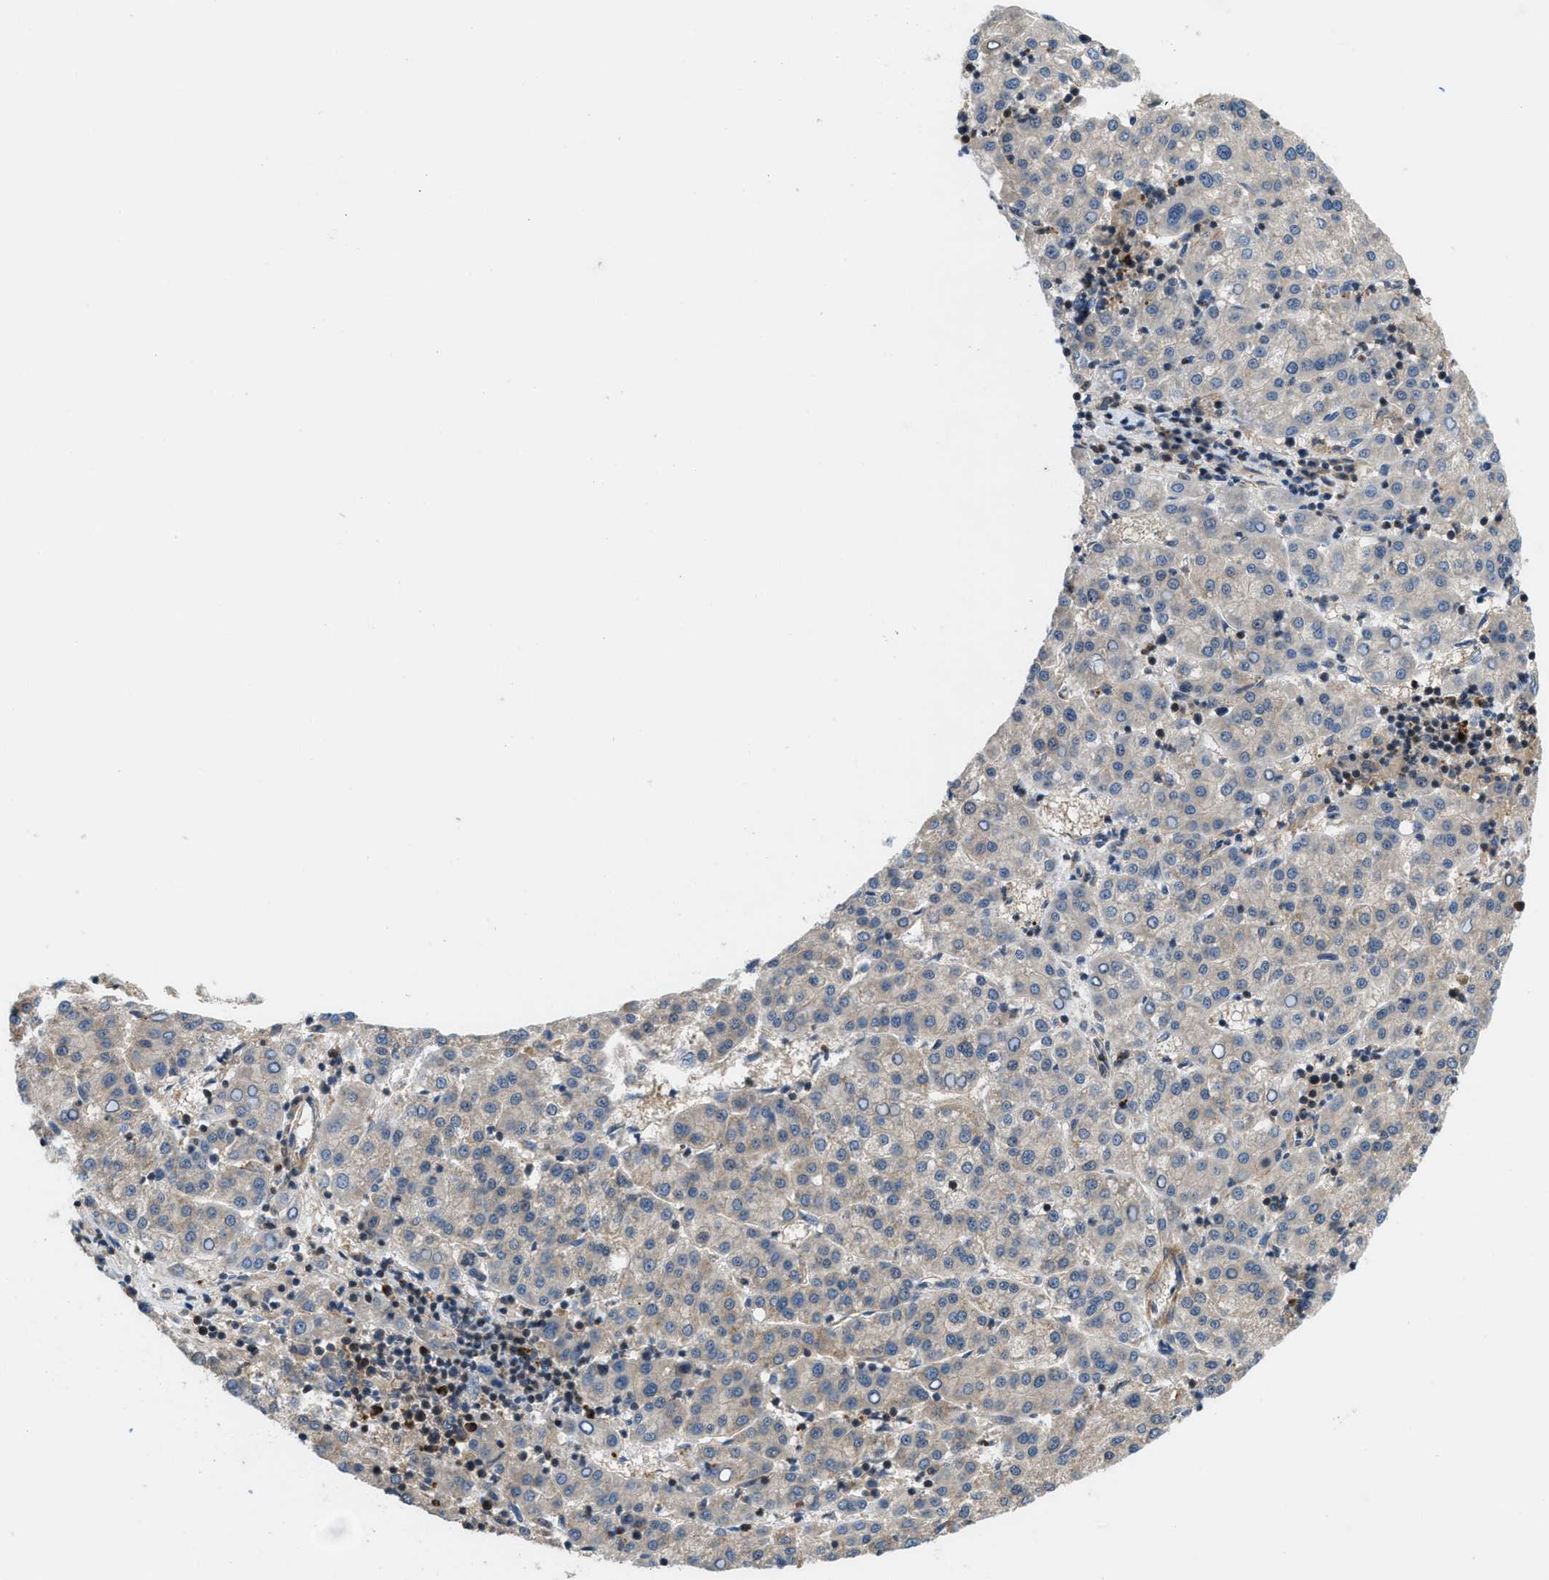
{"staining": {"intensity": "weak", "quantity": "<25%", "location": "cytoplasmic/membranous"}, "tissue": "liver cancer", "cell_type": "Tumor cells", "image_type": "cancer", "snomed": [{"axis": "morphology", "description": "Carcinoma, Hepatocellular, NOS"}, {"axis": "topography", "description": "Liver"}], "caption": "Photomicrograph shows no significant protein positivity in tumor cells of liver cancer. The staining was performed using DAB (3,3'-diaminobenzidine) to visualize the protein expression in brown, while the nuclei were stained in blue with hematoxylin (Magnification: 20x).", "gene": "GPR31", "patient": {"sex": "female", "age": 58}}